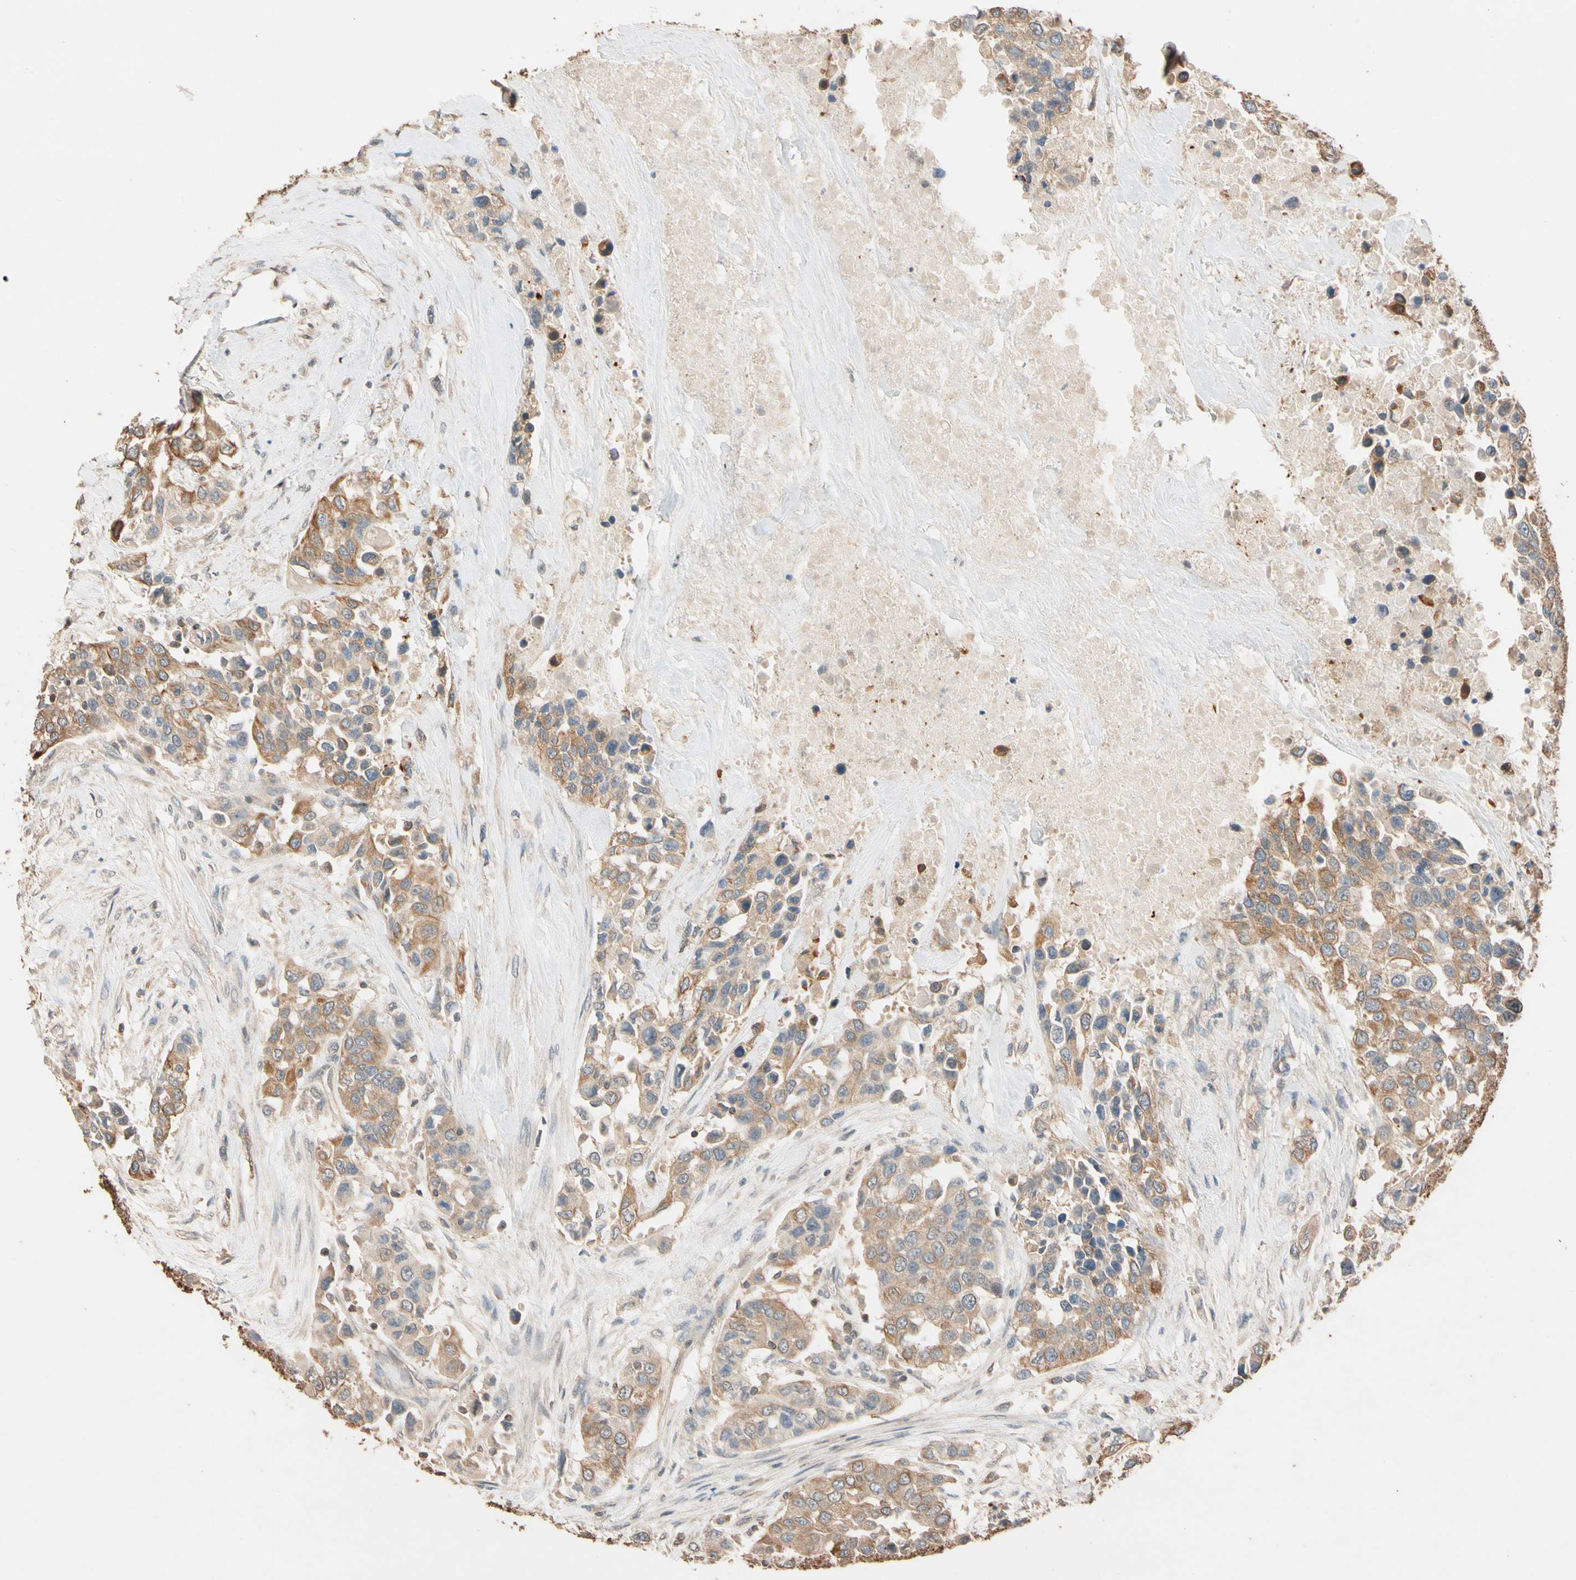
{"staining": {"intensity": "moderate", "quantity": ">75%", "location": "cytoplasmic/membranous"}, "tissue": "urothelial cancer", "cell_type": "Tumor cells", "image_type": "cancer", "snomed": [{"axis": "morphology", "description": "Urothelial carcinoma, High grade"}, {"axis": "topography", "description": "Urinary bladder"}], "caption": "Moderate cytoplasmic/membranous staining is seen in approximately >75% of tumor cells in urothelial cancer. The protein of interest is shown in brown color, while the nuclei are stained blue.", "gene": "MAP3K7", "patient": {"sex": "female", "age": 80}}